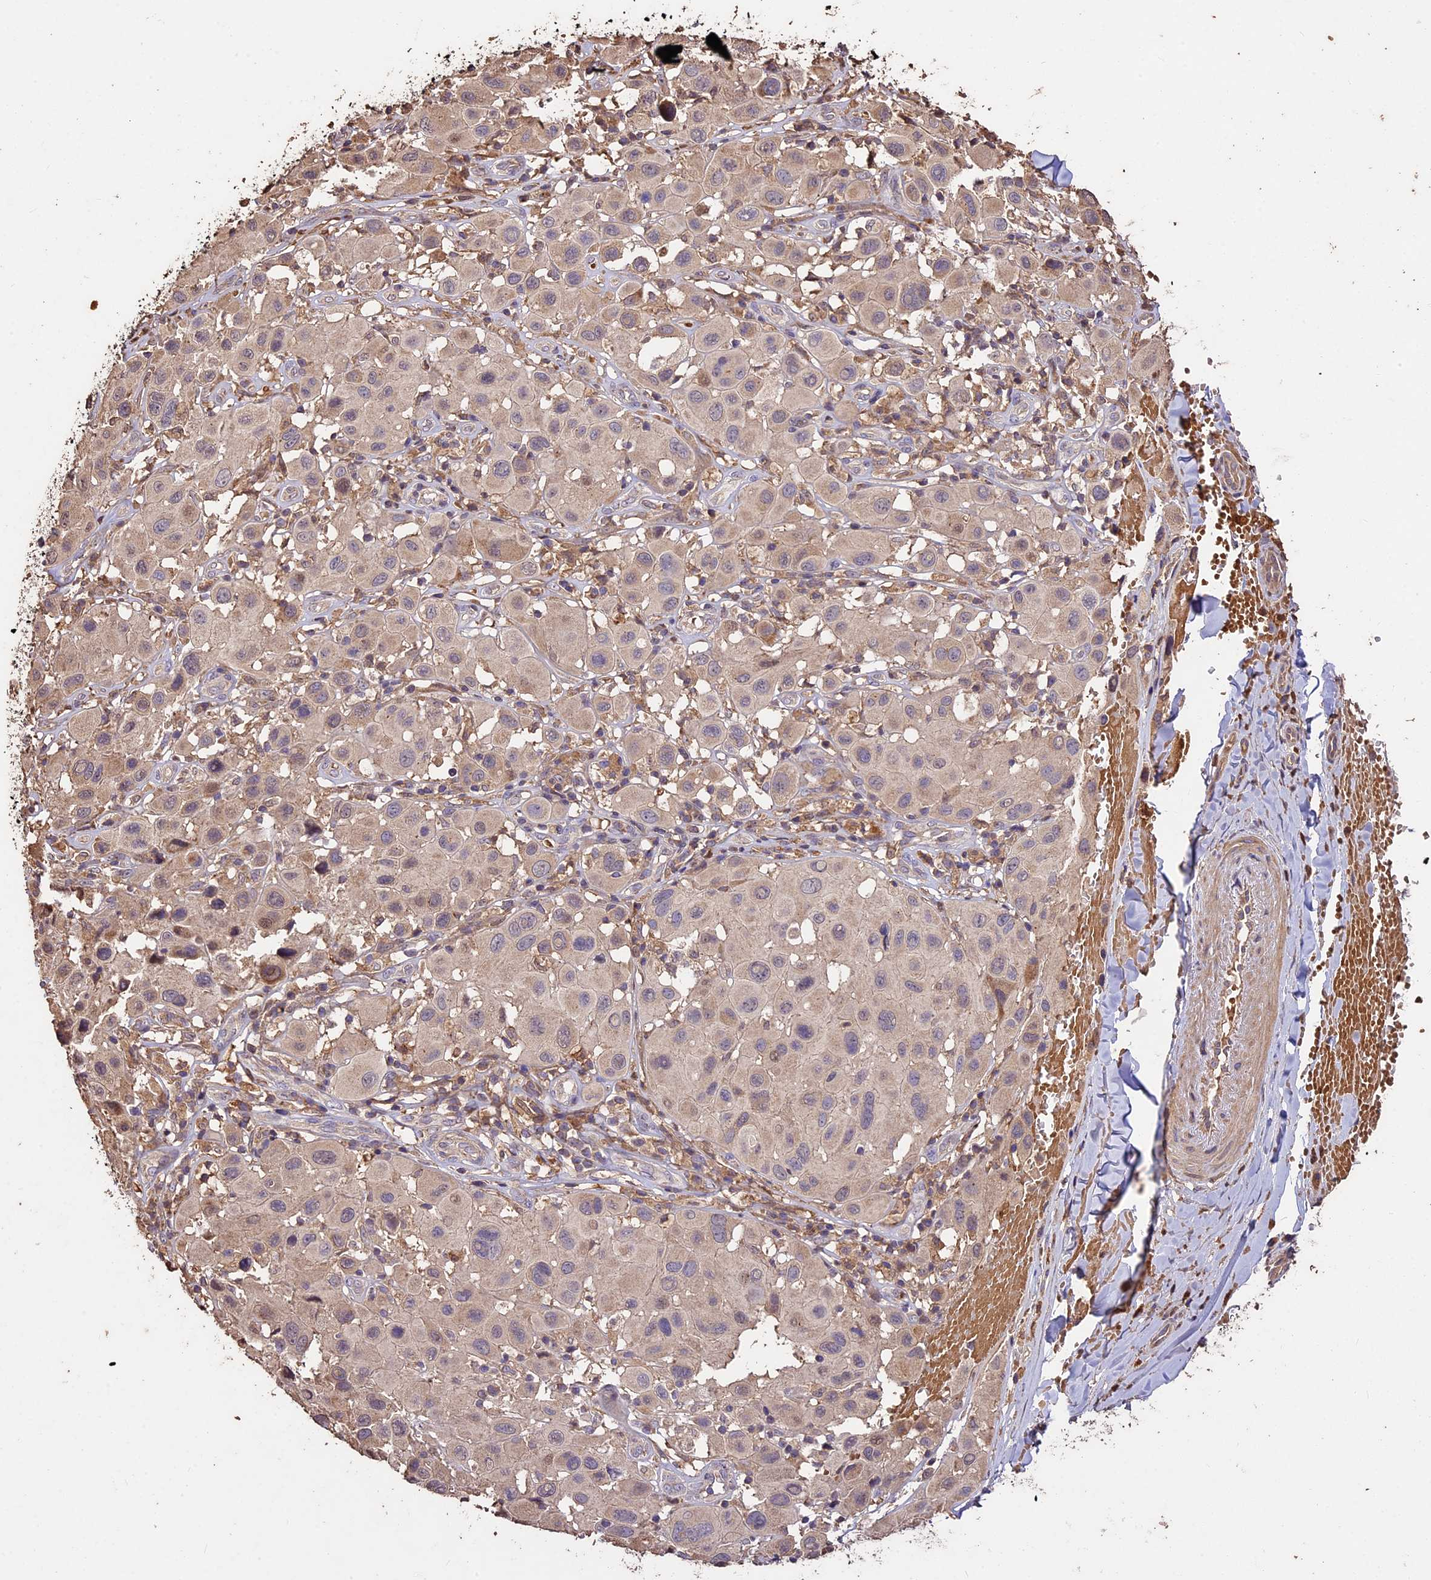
{"staining": {"intensity": "weak", "quantity": ">75%", "location": "cytoplasmic/membranous"}, "tissue": "melanoma", "cell_type": "Tumor cells", "image_type": "cancer", "snomed": [{"axis": "morphology", "description": "Malignant melanoma, Metastatic site"}, {"axis": "topography", "description": "Skin"}], "caption": "Immunohistochemical staining of melanoma demonstrates low levels of weak cytoplasmic/membranous positivity in approximately >75% of tumor cells. (DAB (3,3'-diaminobenzidine) = brown stain, brightfield microscopy at high magnification).", "gene": "CRLF1", "patient": {"sex": "male", "age": 41}}